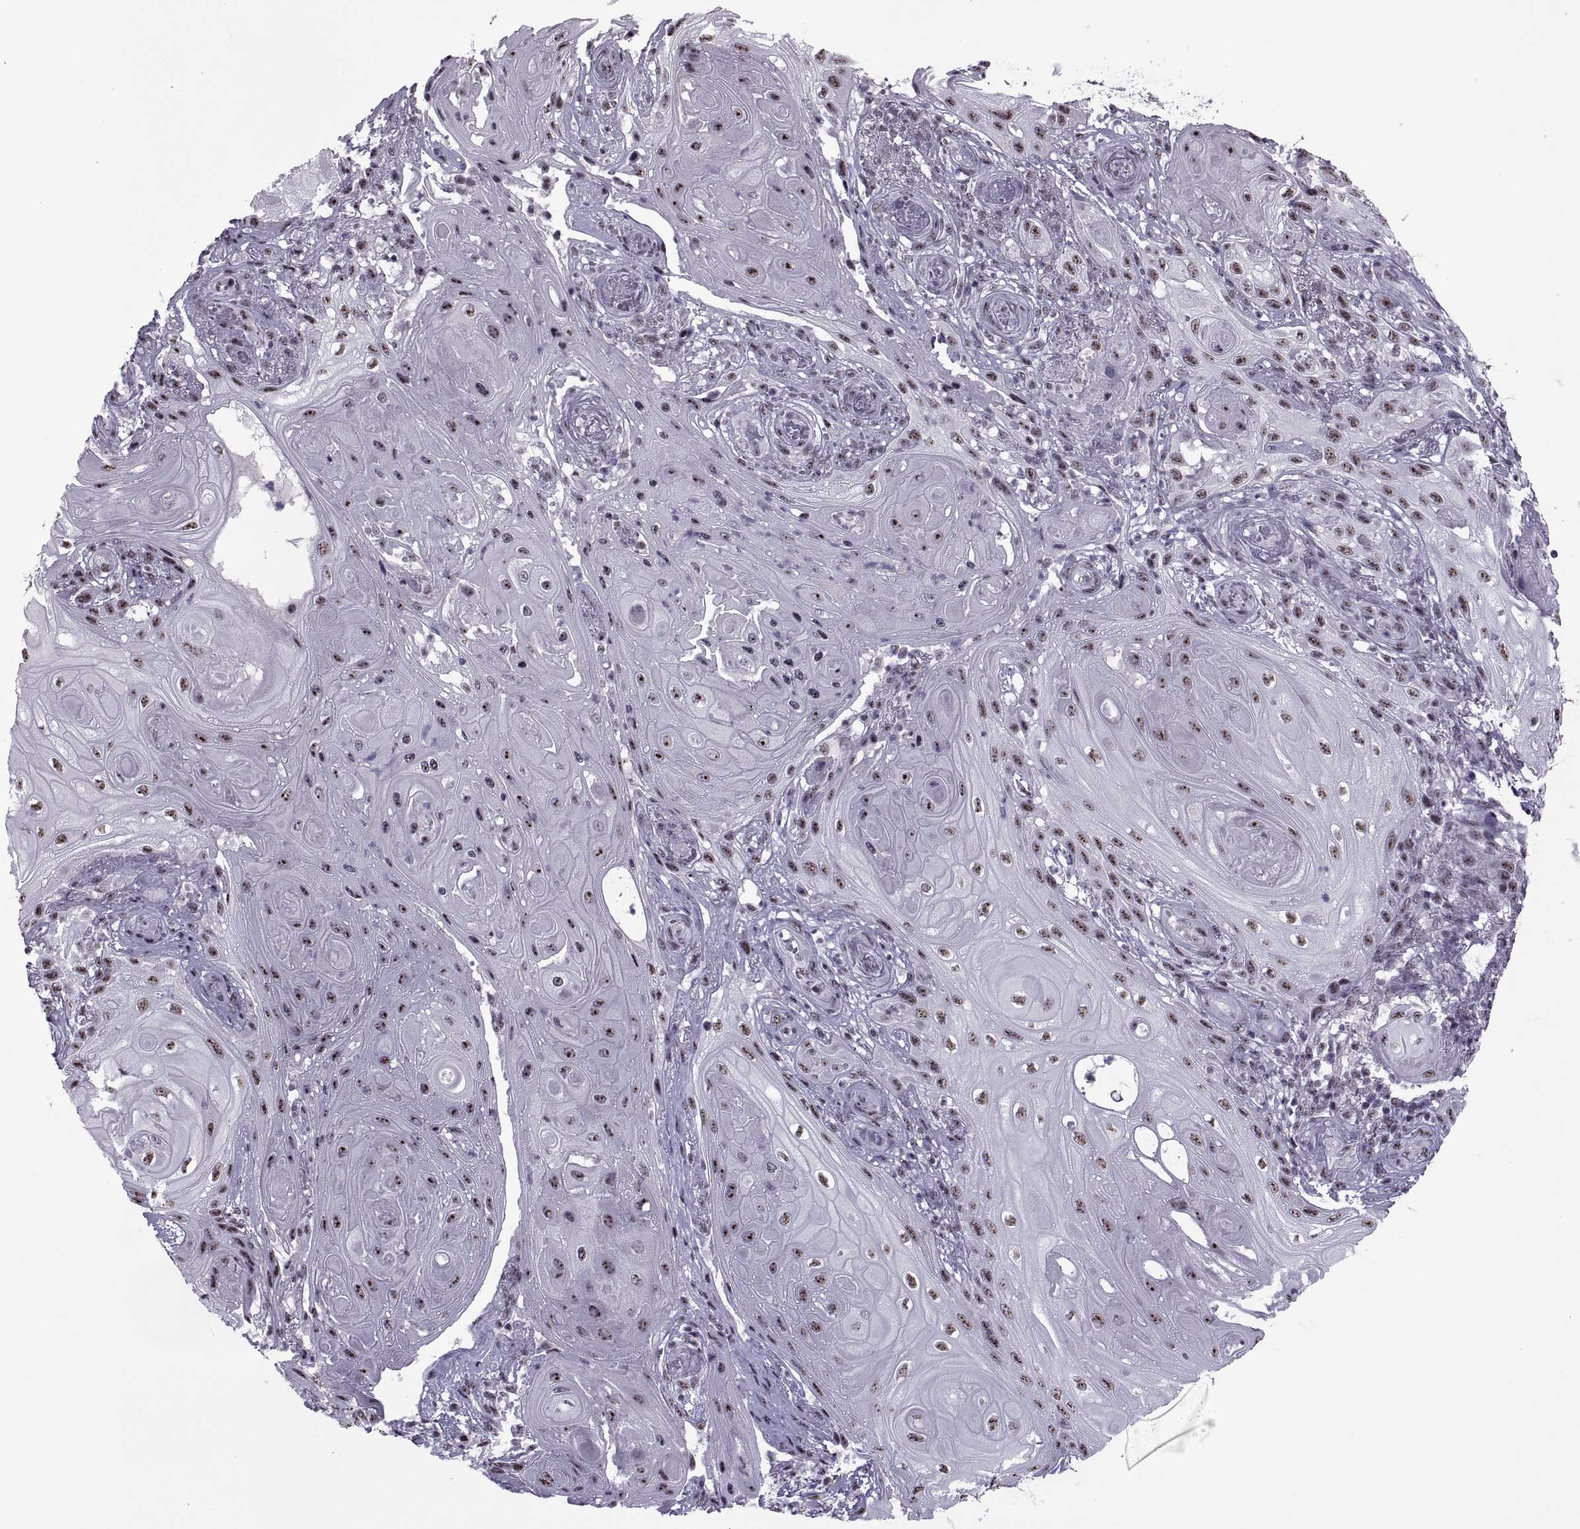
{"staining": {"intensity": "moderate", "quantity": ">75%", "location": "nuclear"}, "tissue": "skin cancer", "cell_type": "Tumor cells", "image_type": "cancer", "snomed": [{"axis": "morphology", "description": "Squamous cell carcinoma, NOS"}, {"axis": "topography", "description": "Skin"}], "caption": "About >75% of tumor cells in human skin cancer display moderate nuclear protein staining as visualized by brown immunohistochemical staining.", "gene": "MAGEA4", "patient": {"sex": "male", "age": 62}}